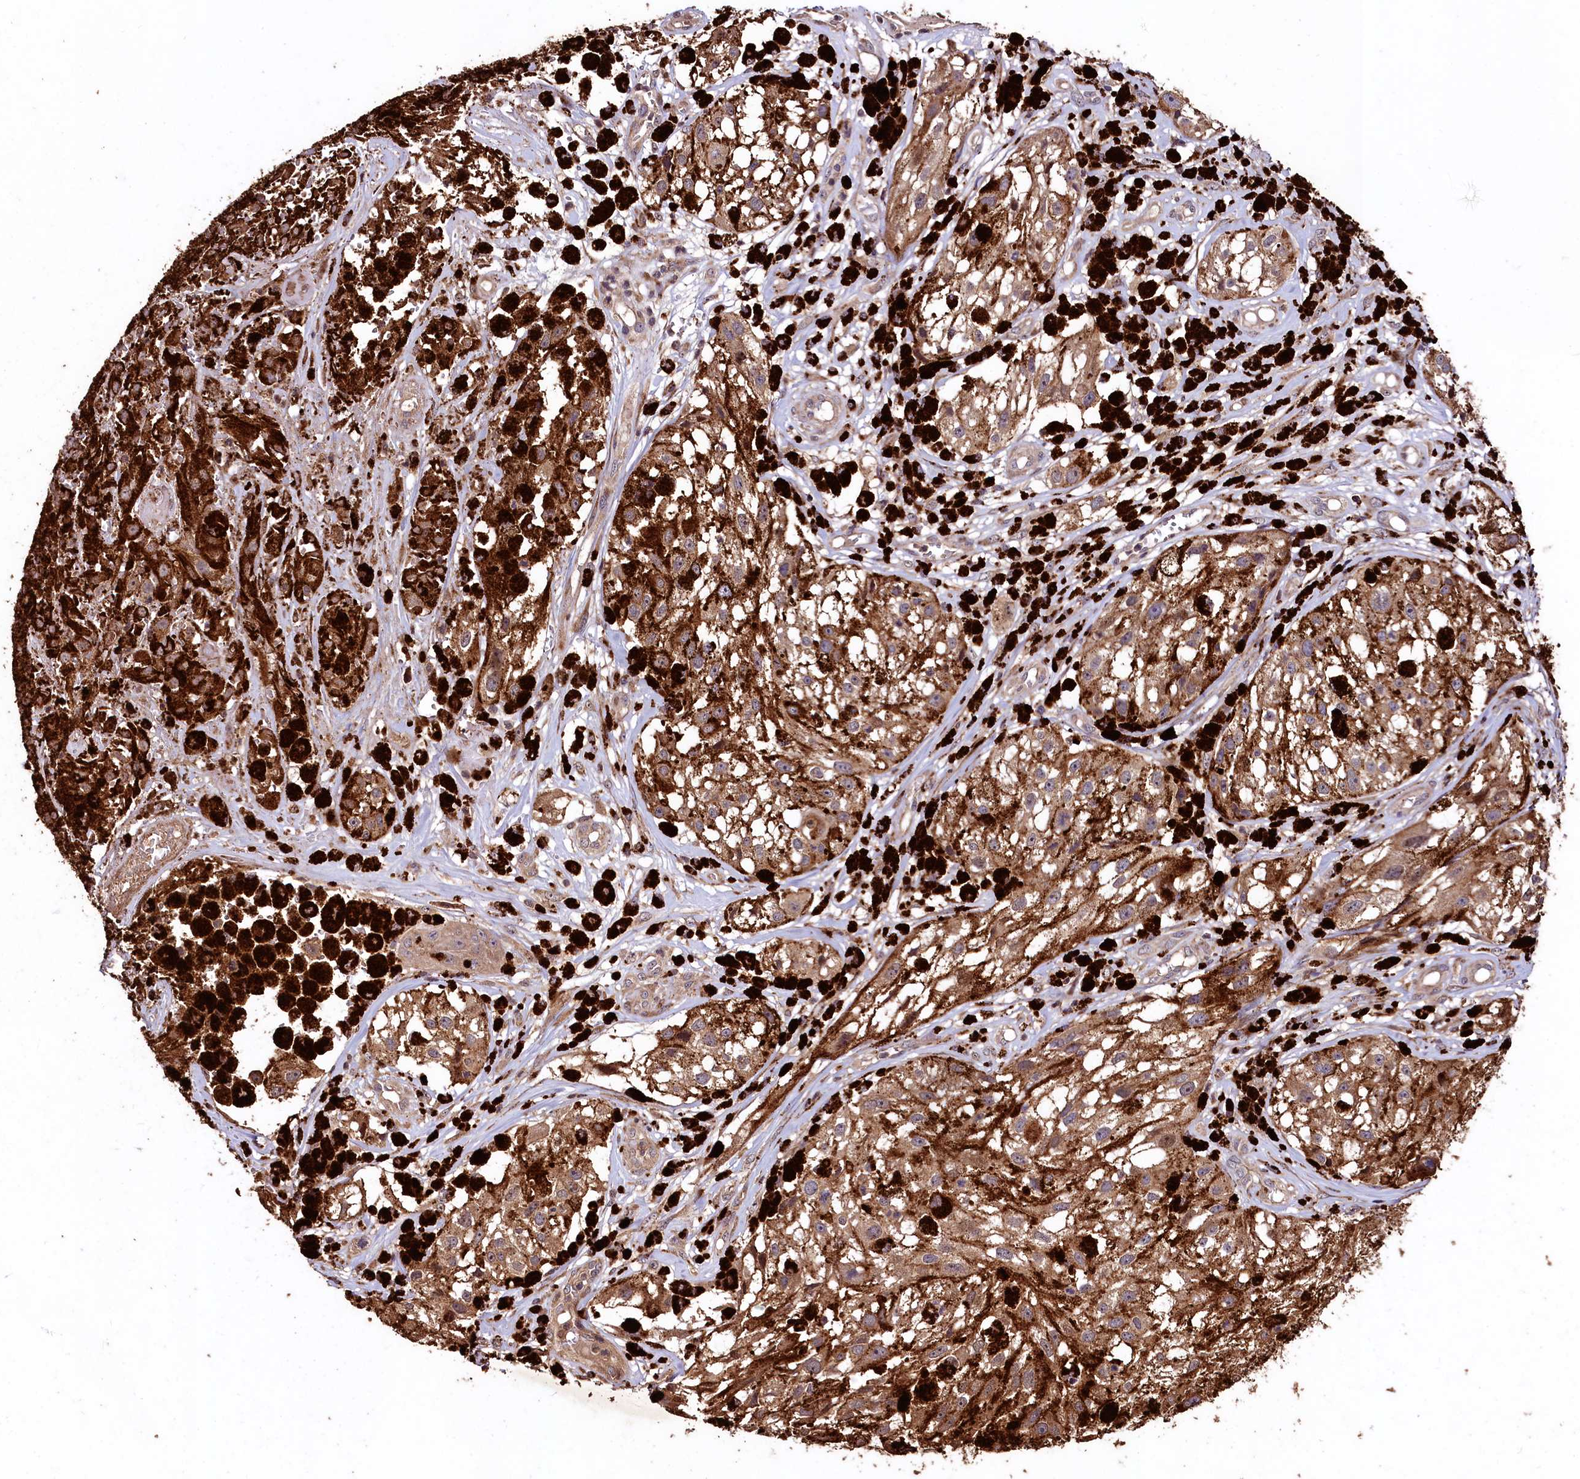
{"staining": {"intensity": "weak", "quantity": ">75%", "location": "cytoplasmic/membranous"}, "tissue": "melanoma", "cell_type": "Tumor cells", "image_type": "cancer", "snomed": [{"axis": "morphology", "description": "Malignant melanoma, NOS"}, {"axis": "topography", "description": "Skin"}], "caption": "An immunohistochemistry (IHC) micrograph of tumor tissue is shown. Protein staining in brown highlights weak cytoplasmic/membranous positivity in malignant melanoma within tumor cells.", "gene": "TMEM98", "patient": {"sex": "male", "age": 88}}